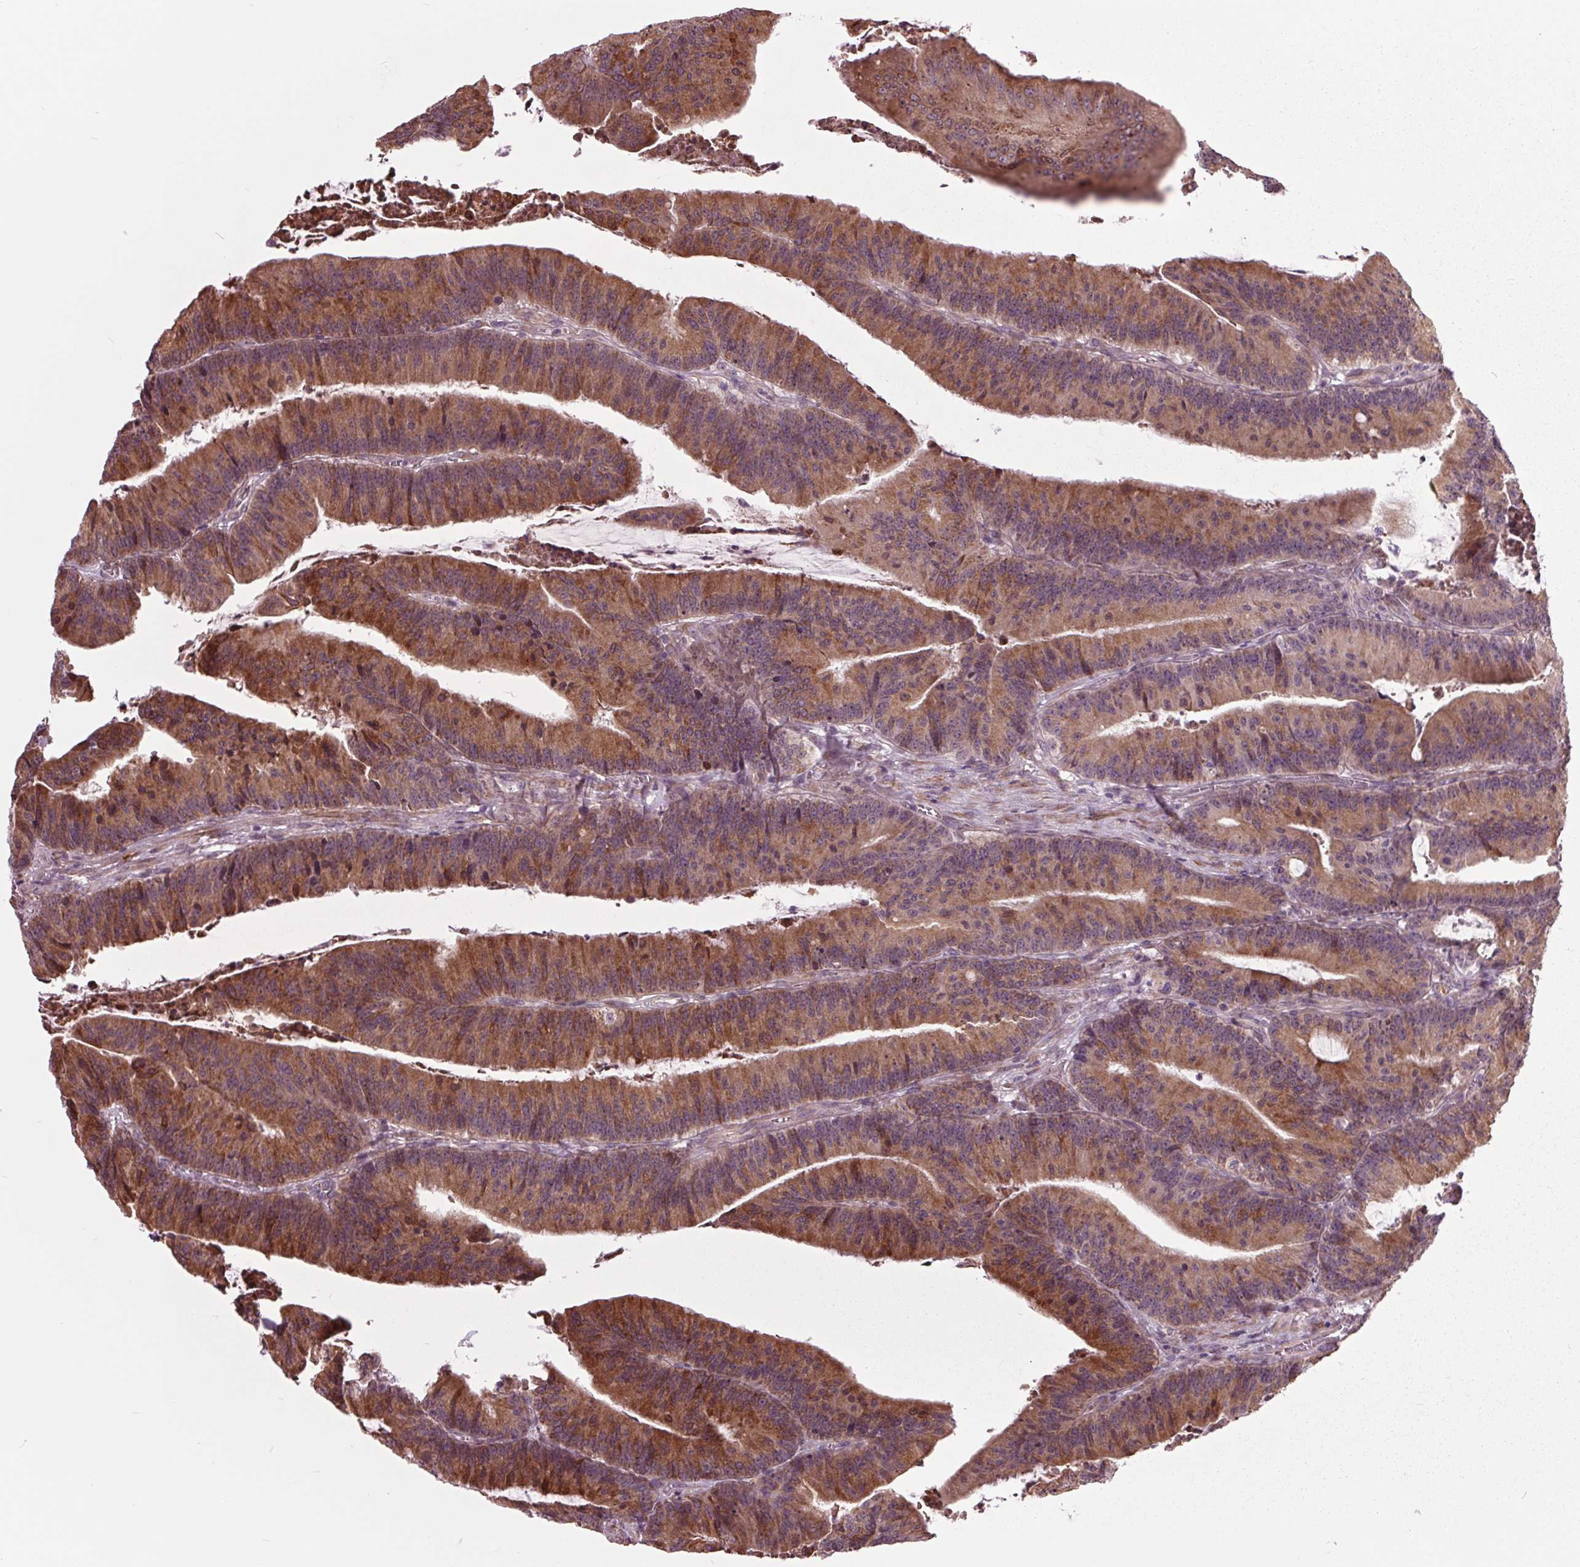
{"staining": {"intensity": "moderate", "quantity": "25%-75%", "location": "cytoplasmic/membranous"}, "tissue": "colorectal cancer", "cell_type": "Tumor cells", "image_type": "cancer", "snomed": [{"axis": "morphology", "description": "Adenocarcinoma, NOS"}, {"axis": "topography", "description": "Colon"}], "caption": "A brown stain highlights moderate cytoplasmic/membranous expression of a protein in human colorectal cancer (adenocarcinoma) tumor cells.", "gene": "HAUS5", "patient": {"sex": "female", "age": 78}}